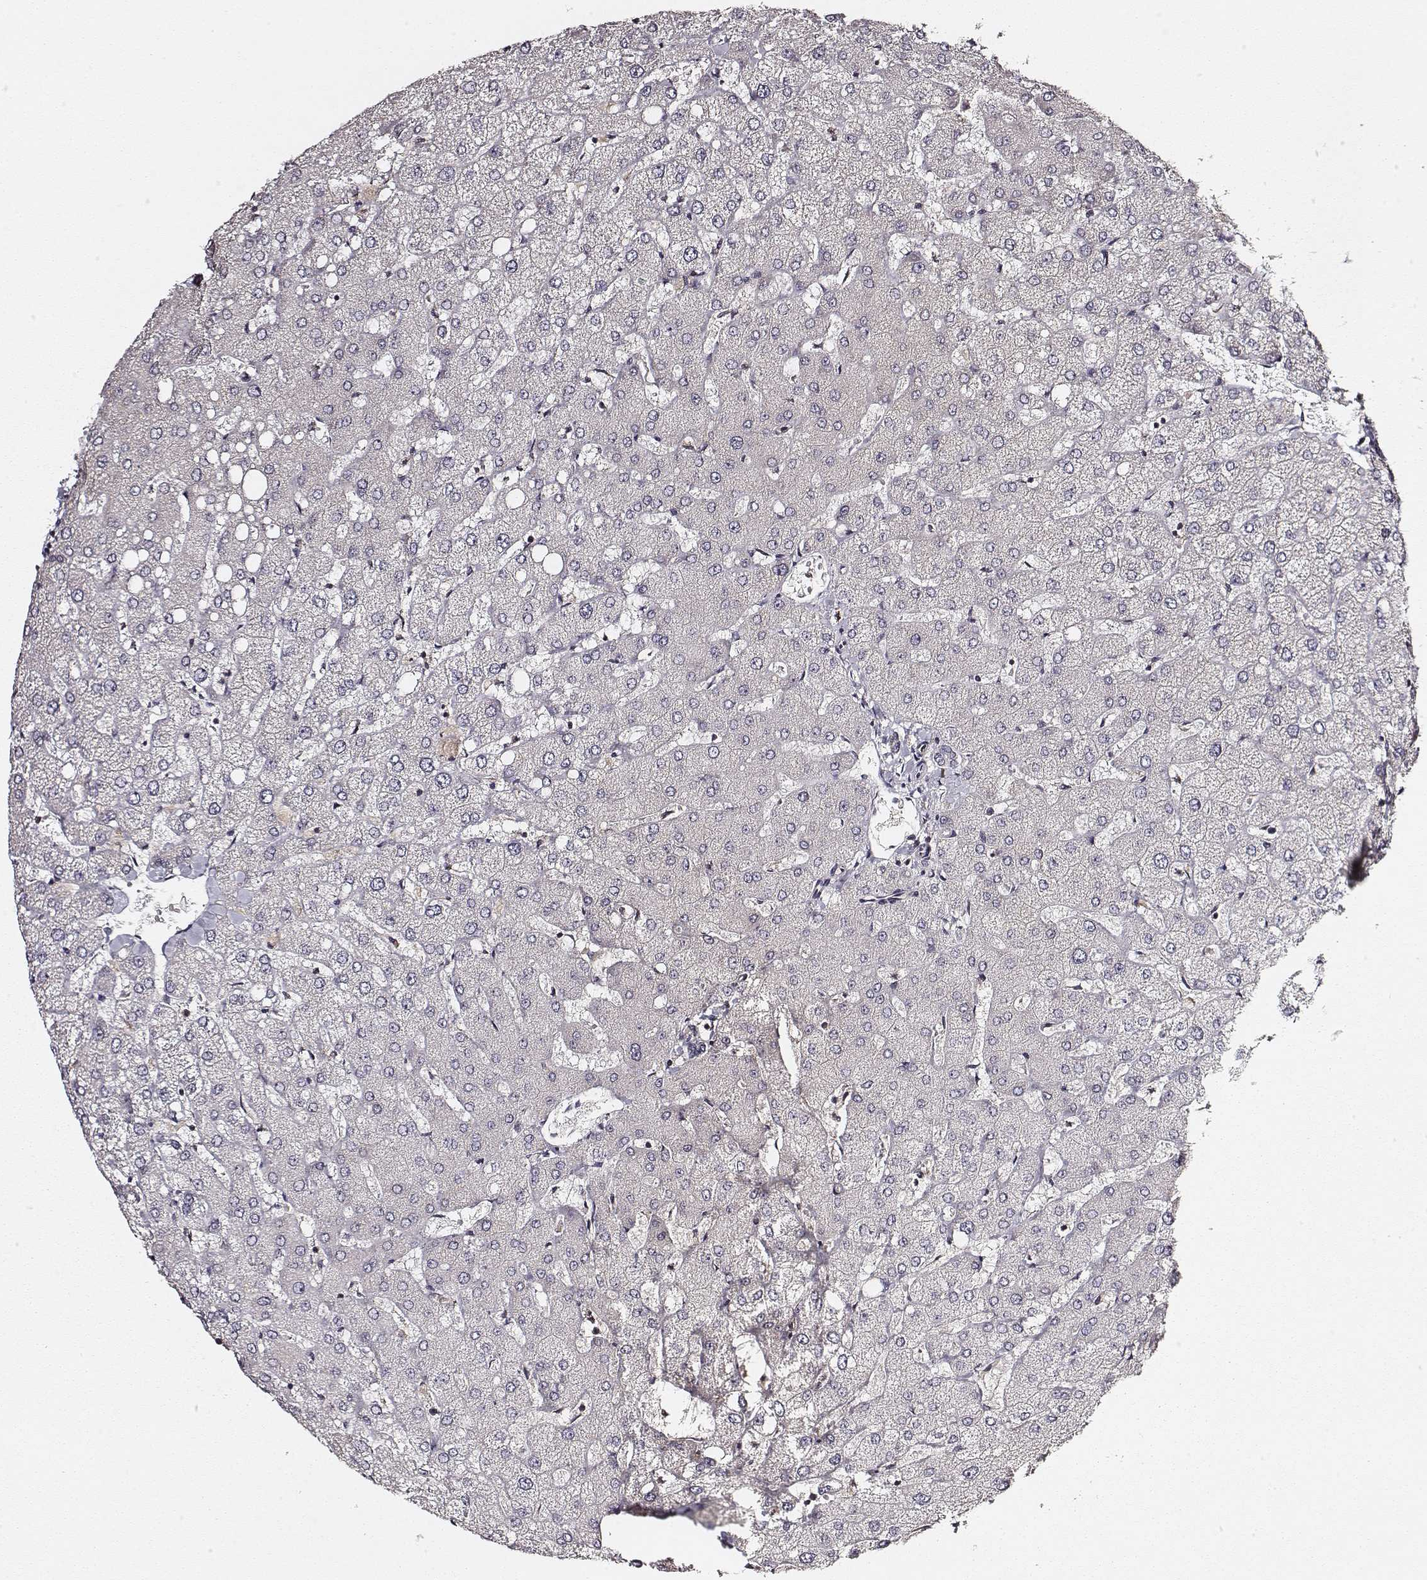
{"staining": {"intensity": "negative", "quantity": "none", "location": "none"}, "tissue": "liver", "cell_type": "Cholangiocytes", "image_type": "normal", "snomed": [{"axis": "morphology", "description": "Normal tissue, NOS"}, {"axis": "topography", "description": "Liver"}], "caption": "Immunohistochemistry (IHC) histopathology image of unremarkable liver stained for a protein (brown), which demonstrates no positivity in cholangiocytes. (Brightfield microscopy of DAB (3,3'-diaminobenzidine) IHC at high magnification).", "gene": "CARS1", "patient": {"sex": "female", "age": 54}}